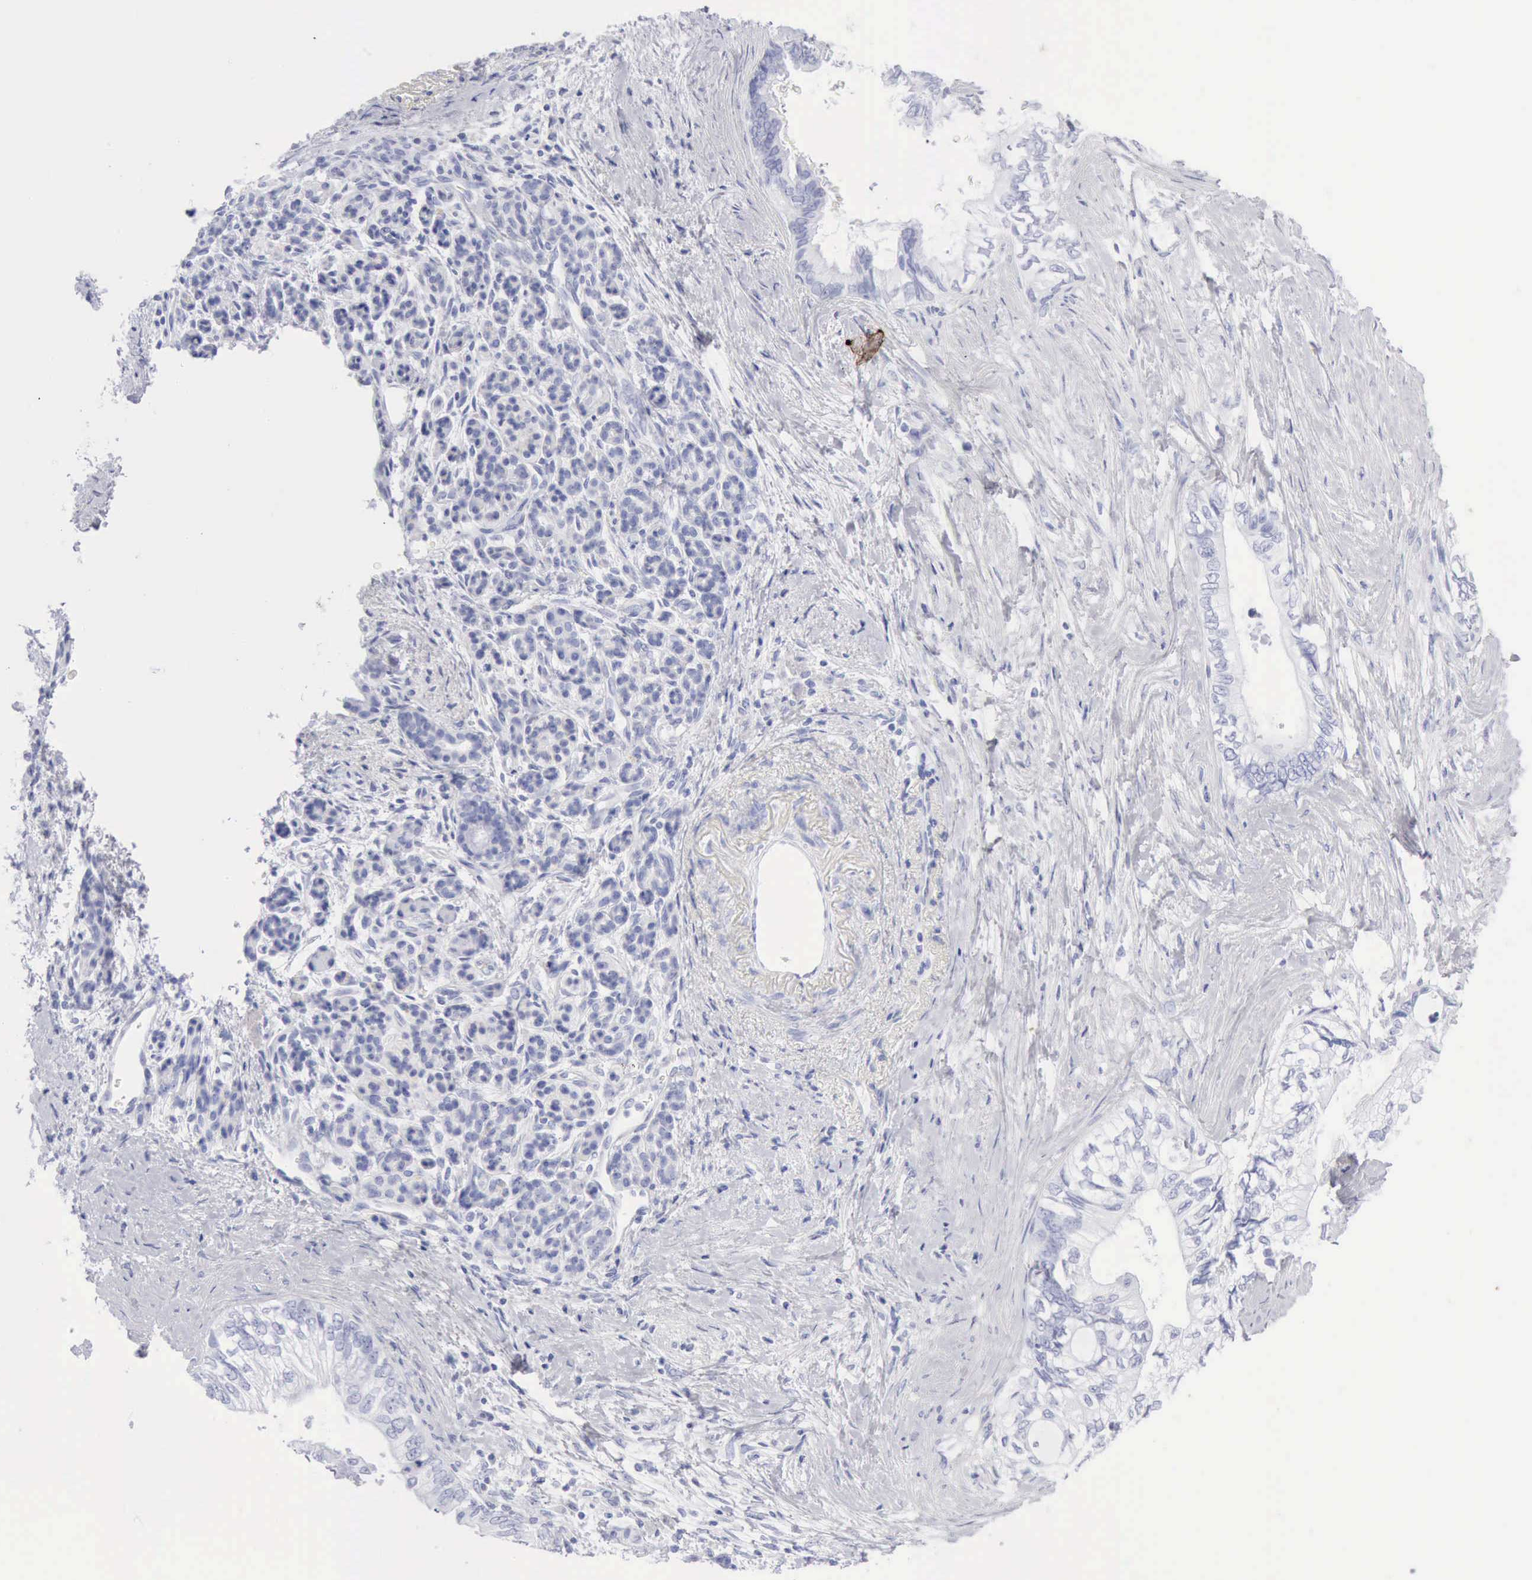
{"staining": {"intensity": "negative", "quantity": "none", "location": "none"}, "tissue": "pancreatic cancer", "cell_type": "Tumor cells", "image_type": "cancer", "snomed": [{"axis": "morphology", "description": "Adenocarcinoma, NOS"}, {"axis": "topography", "description": "Pancreas"}], "caption": "The IHC histopathology image has no significant staining in tumor cells of adenocarcinoma (pancreatic) tissue.", "gene": "KRT10", "patient": {"sex": "female", "age": 66}}